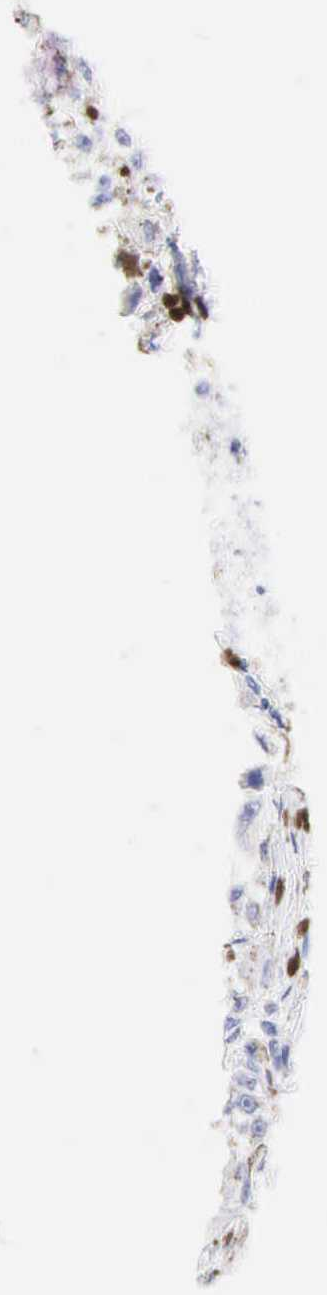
{"staining": {"intensity": "negative", "quantity": "none", "location": "none"}, "tissue": "melanoma", "cell_type": "Tumor cells", "image_type": "cancer", "snomed": [{"axis": "morphology", "description": "Malignant melanoma, NOS"}, {"axis": "topography", "description": "Skin"}], "caption": "An image of melanoma stained for a protein reveals no brown staining in tumor cells.", "gene": "DES", "patient": {"sex": "male", "age": 67}}